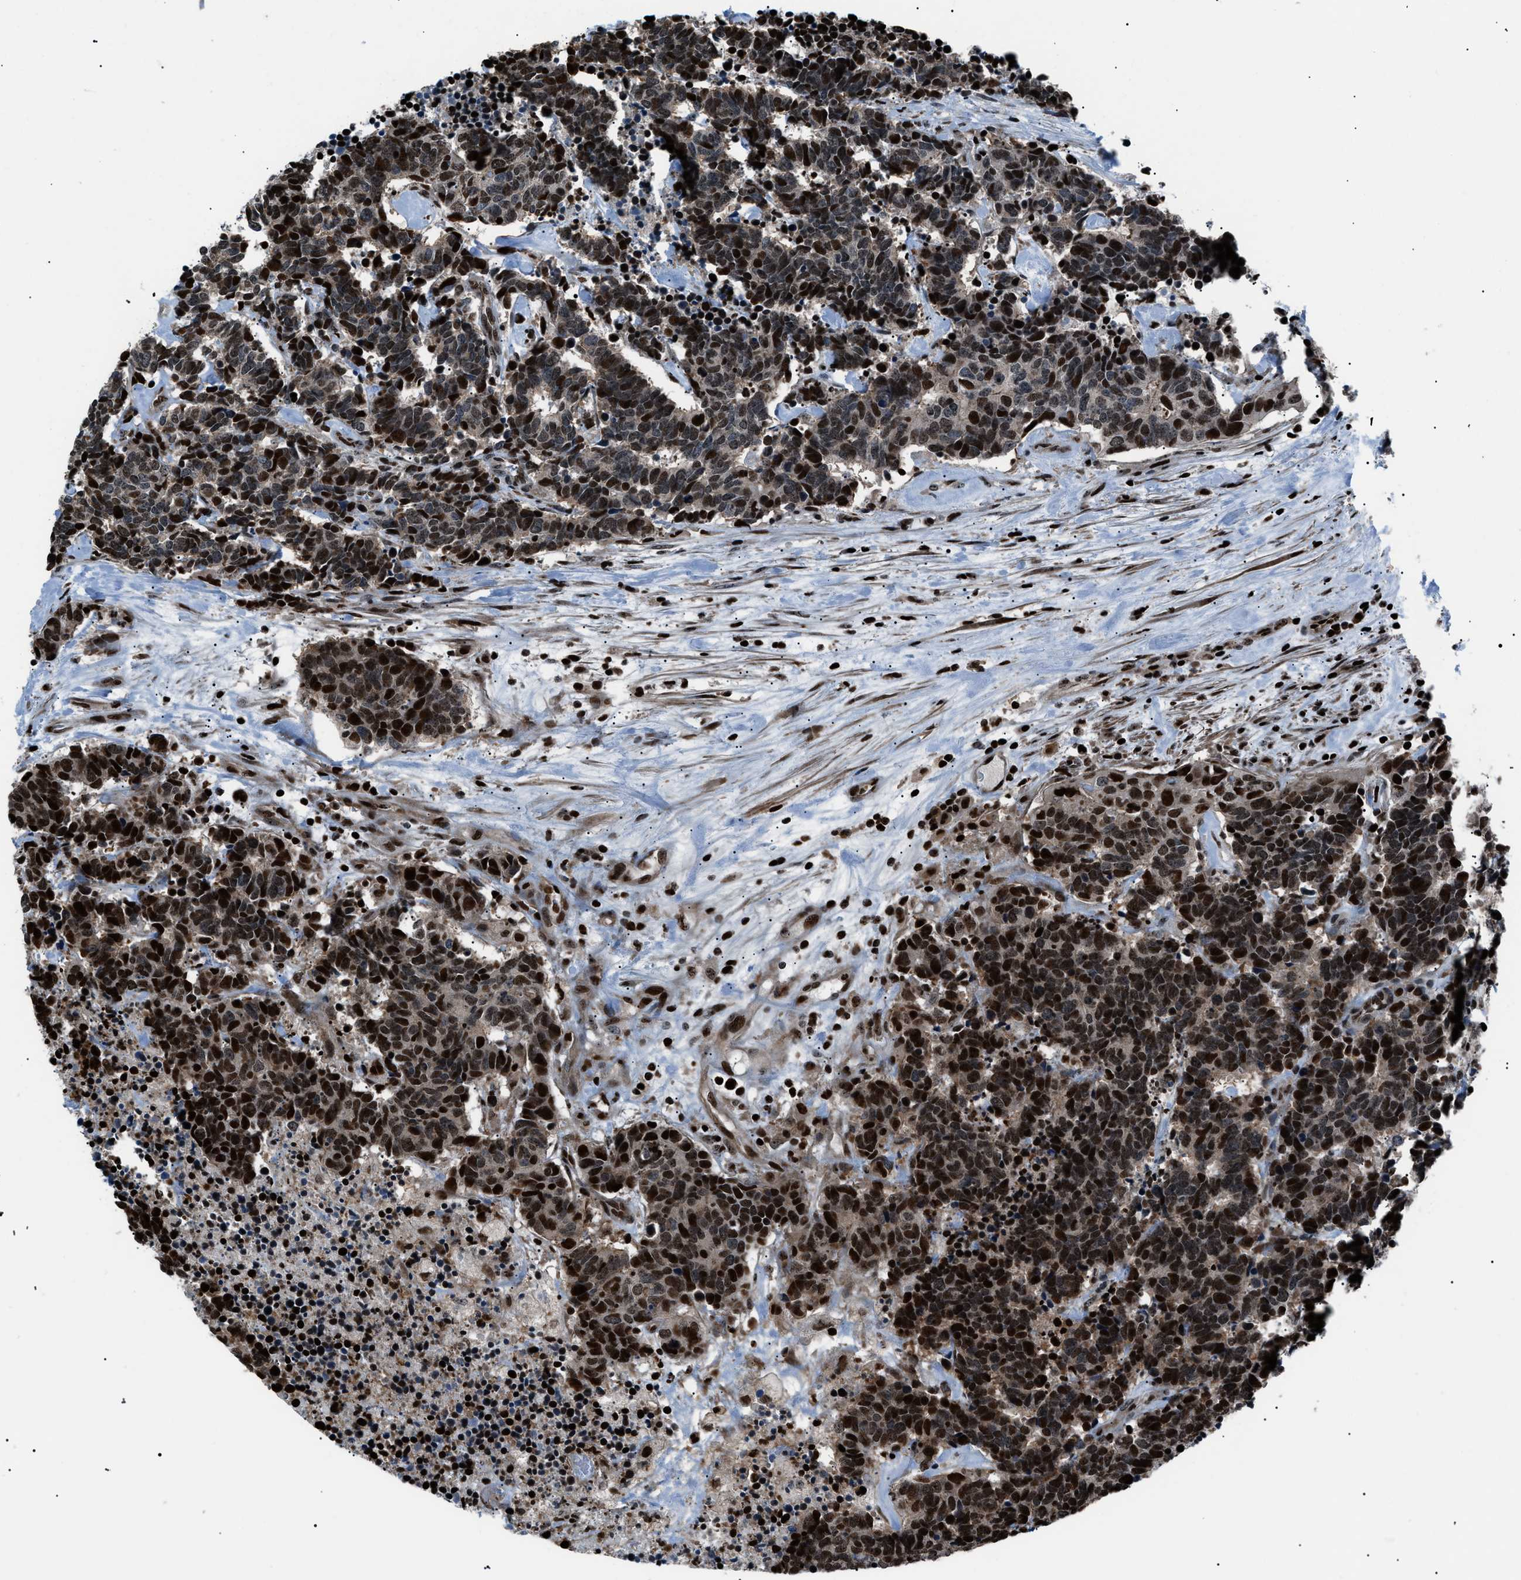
{"staining": {"intensity": "strong", "quantity": ">75%", "location": "nuclear"}, "tissue": "carcinoid", "cell_type": "Tumor cells", "image_type": "cancer", "snomed": [{"axis": "morphology", "description": "Carcinoma, NOS"}, {"axis": "morphology", "description": "Carcinoid, malignant, NOS"}, {"axis": "topography", "description": "Urinary bladder"}], "caption": "Immunohistochemical staining of human carcinoid reveals high levels of strong nuclear protein staining in about >75% of tumor cells.", "gene": "PRKX", "patient": {"sex": "male", "age": 57}}